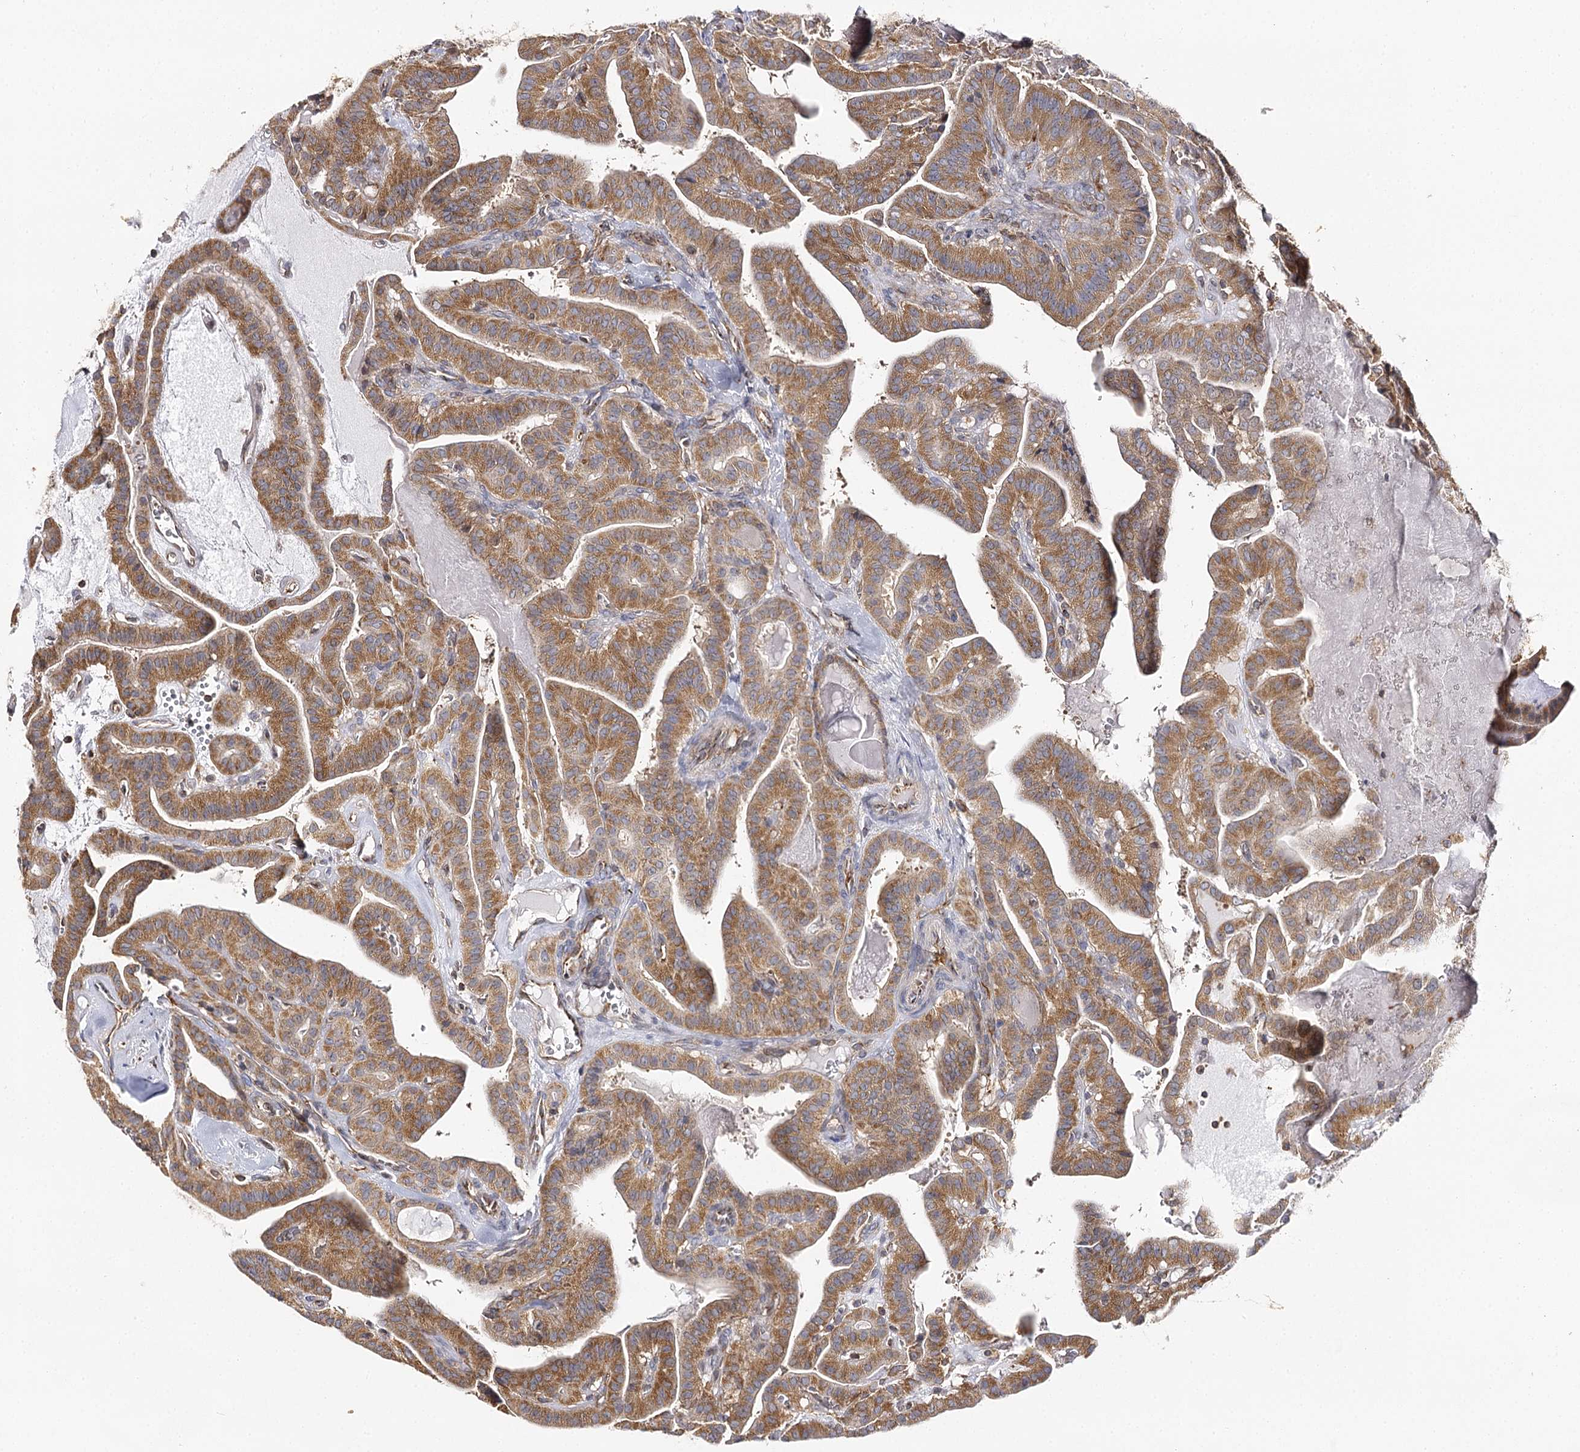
{"staining": {"intensity": "moderate", "quantity": ">75%", "location": "cytoplasmic/membranous"}, "tissue": "thyroid cancer", "cell_type": "Tumor cells", "image_type": "cancer", "snomed": [{"axis": "morphology", "description": "Papillary adenocarcinoma, NOS"}, {"axis": "topography", "description": "Thyroid gland"}], "caption": "The immunohistochemical stain labels moderate cytoplasmic/membranous staining in tumor cells of thyroid cancer tissue. The staining was performed using DAB (3,3'-diaminobenzidine), with brown indicating positive protein expression. Nuclei are stained blue with hematoxylin.", "gene": "SEC24B", "patient": {"sex": "male", "age": 52}}